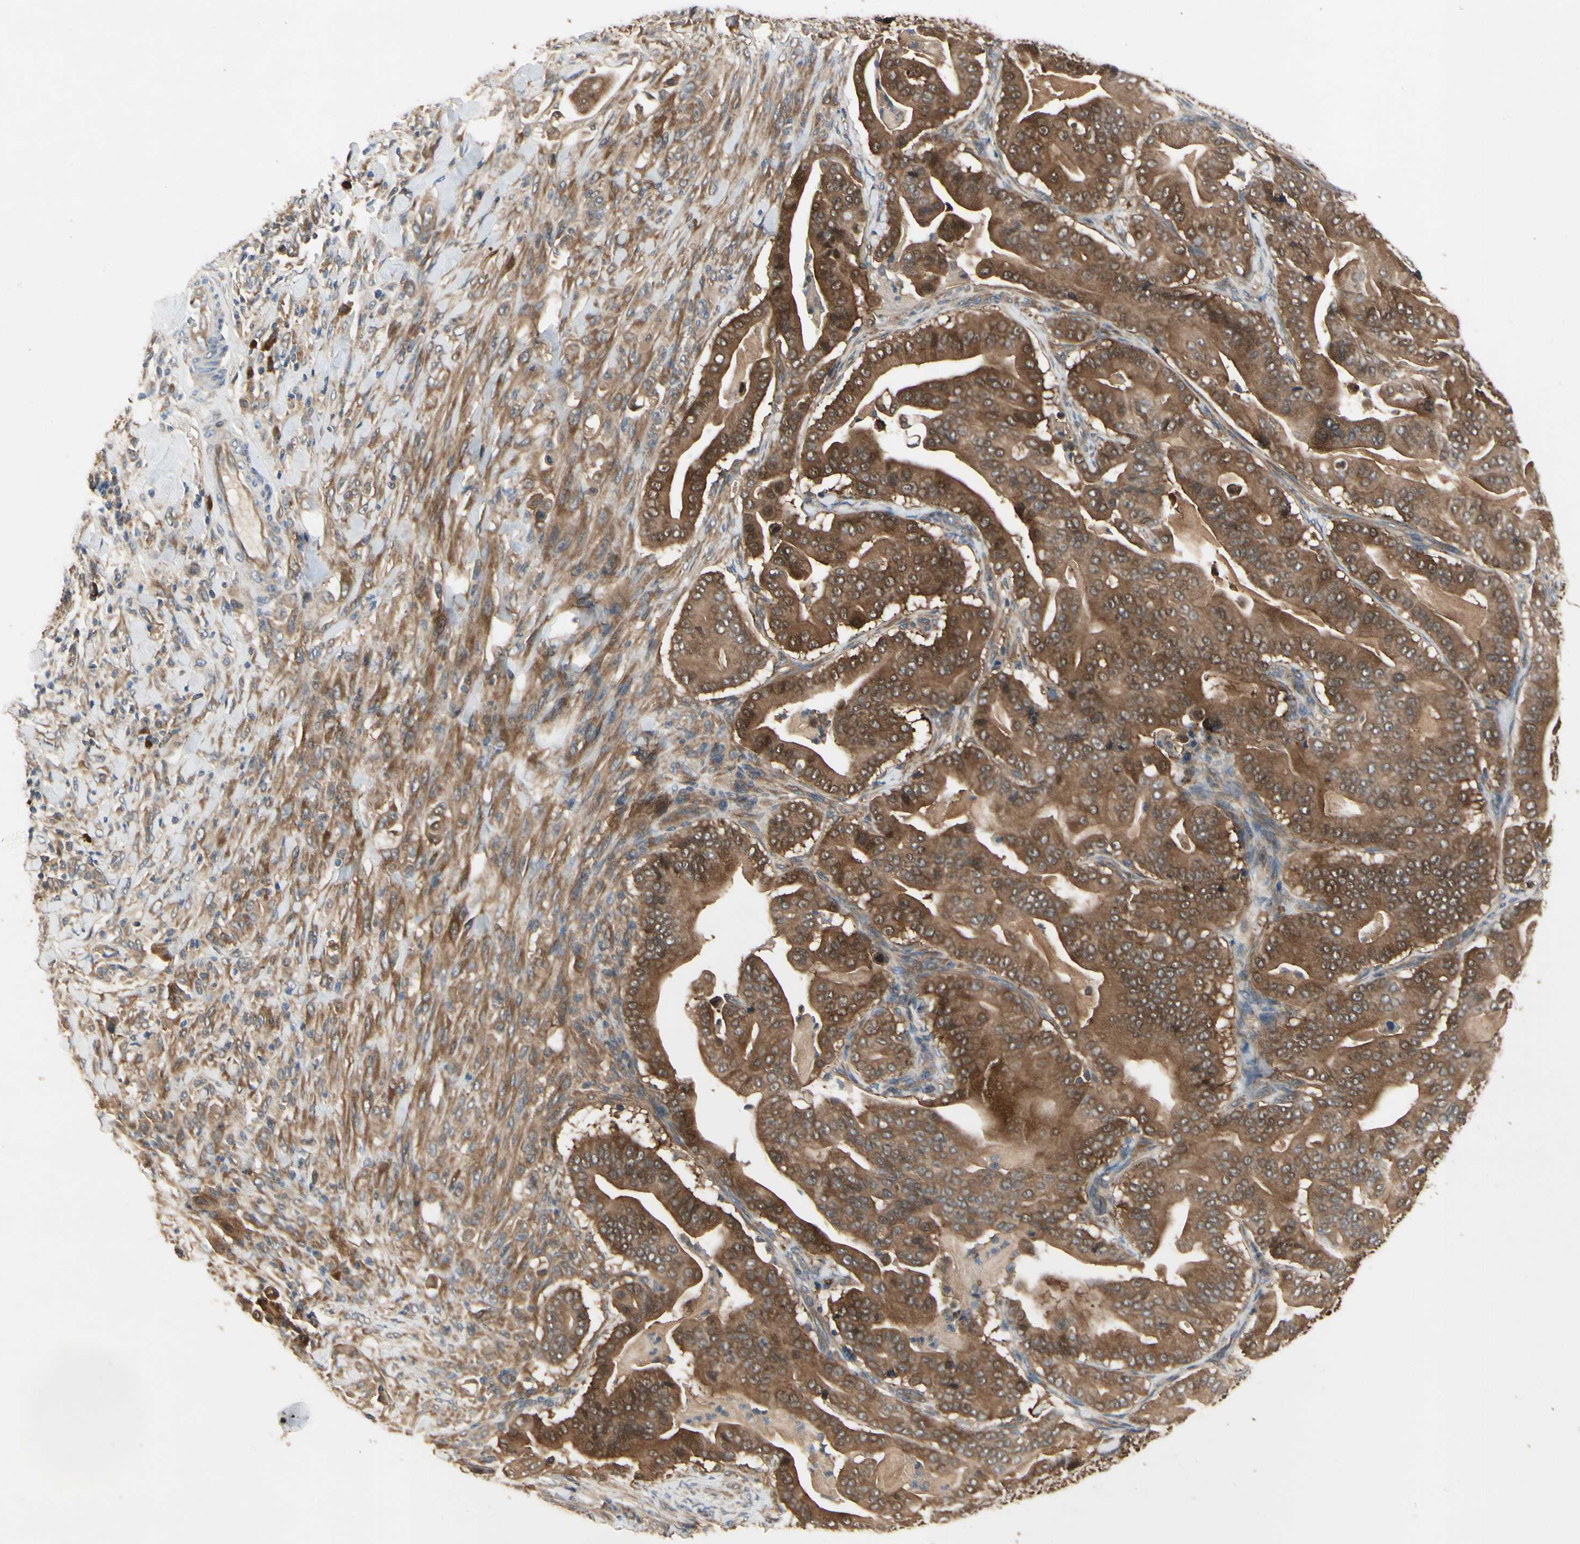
{"staining": {"intensity": "strong", "quantity": ">75%", "location": "cytoplasmic/membranous,nuclear"}, "tissue": "pancreatic cancer", "cell_type": "Tumor cells", "image_type": "cancer", "snomed": [{"axis": "morphology", "description": "Adenocarcinoma, NOS"}, {"axis": "topography", "description": "Pancreas"}], "caption": "Human pancreatic cancer (adenocarcinoma) stained with a brown dye exhibits strong cytoplasmic/membranous and nuclear positive expression in about >75% of tumor cells.", "gene": "NME1-NME2", "patient": {"sex": "male", "age": 63}}